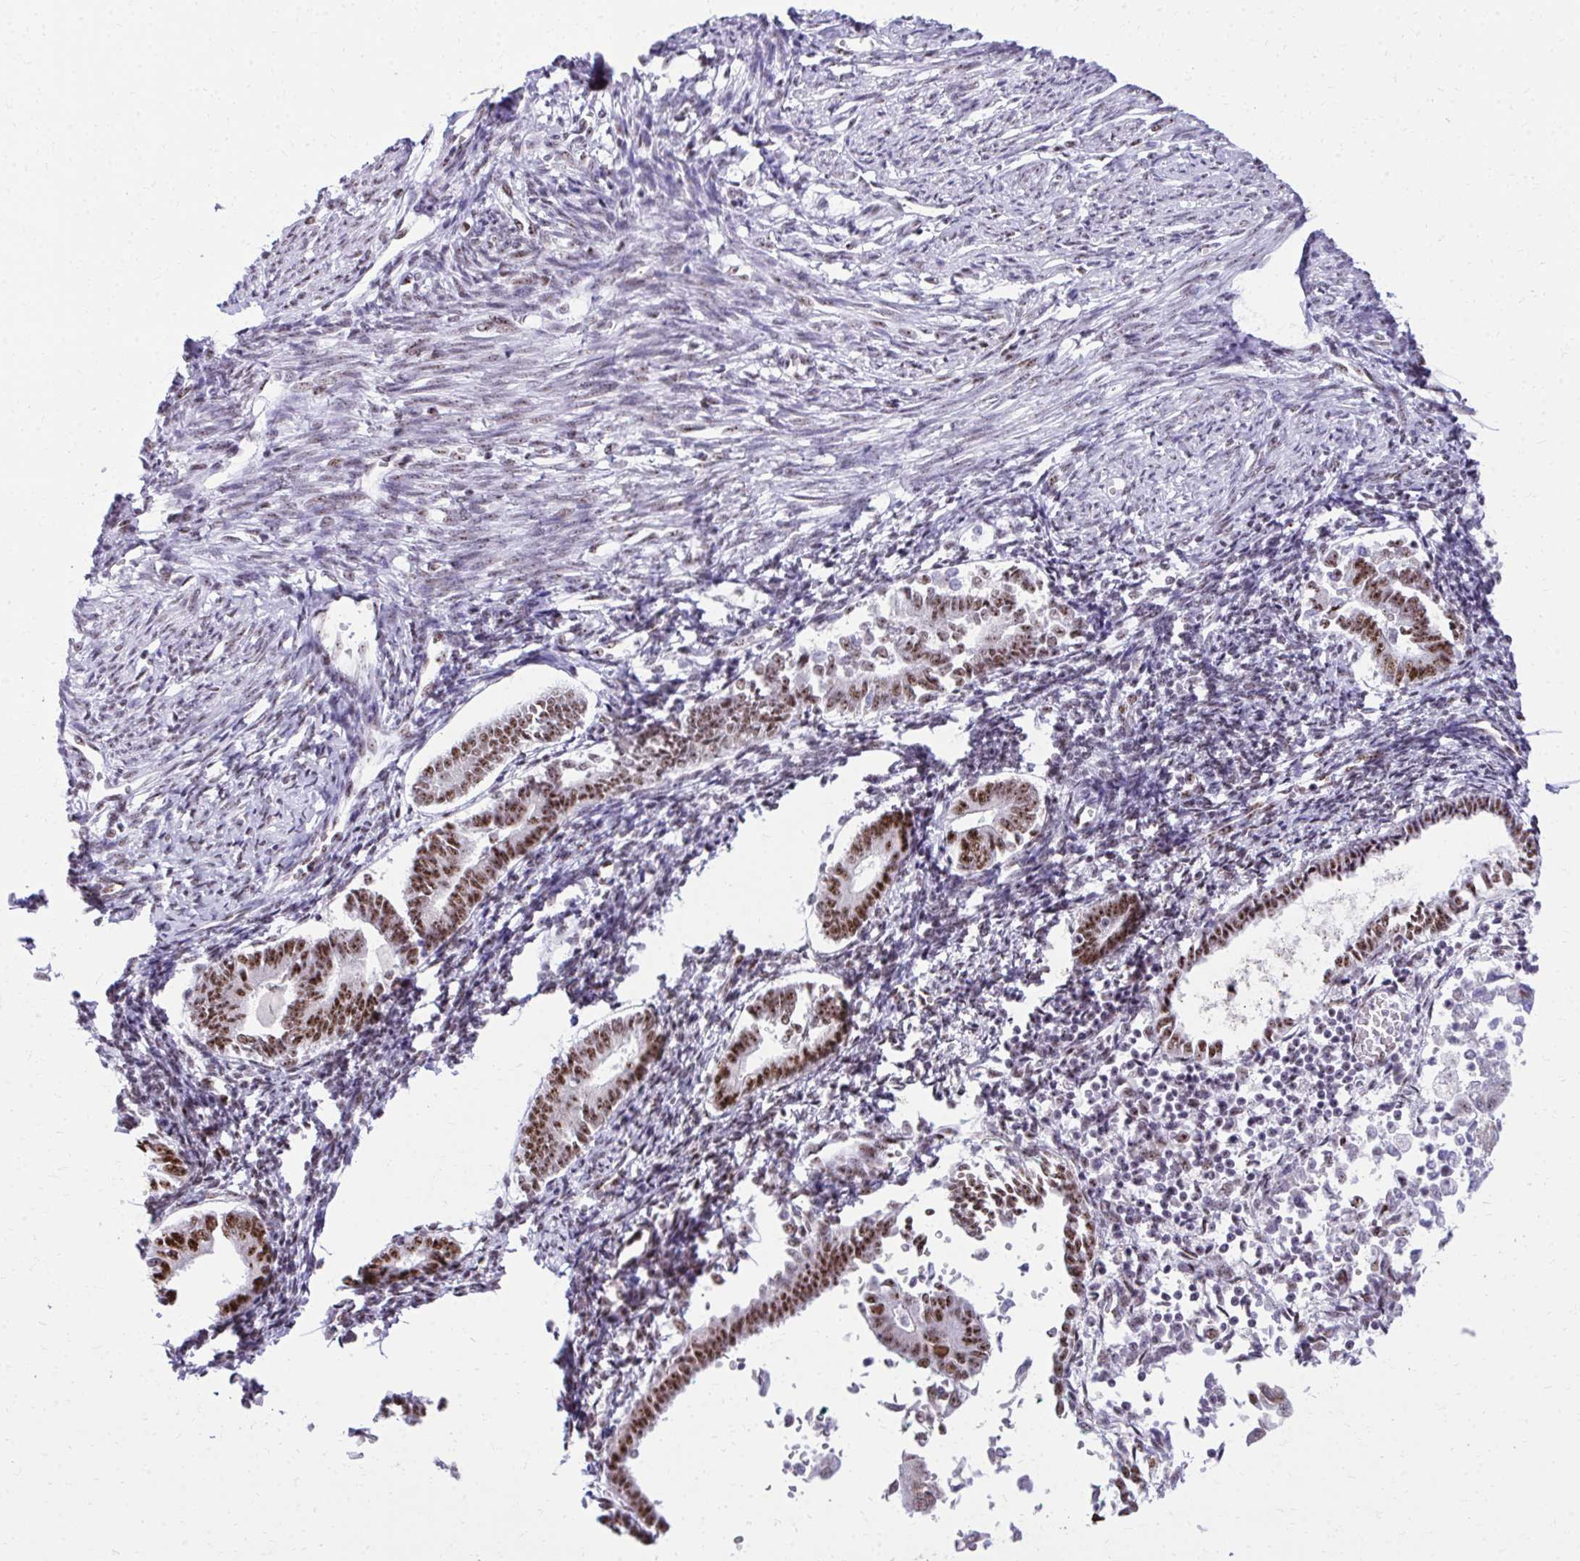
{"staining": {"intensity": "strong", "quantity": ">75%", "location": "nuclear"}, "tissue": "endometrial cancer", "cell_type": "Tumor cells", "image_type": "cancer", "snomed": [{"axis": "morphology", "description": "Adenocarcinoma, NOS"}, {"axis": "topography", "description": "Endometrium"}], "caption": "Immunohistochemical staining of adenocarcinoma (endometrial) displays strong nuclear protein positivity in approximately >75% of tumor cells.", "gene": "PELP1", "patient": {"sex": "female", "age": 65}}